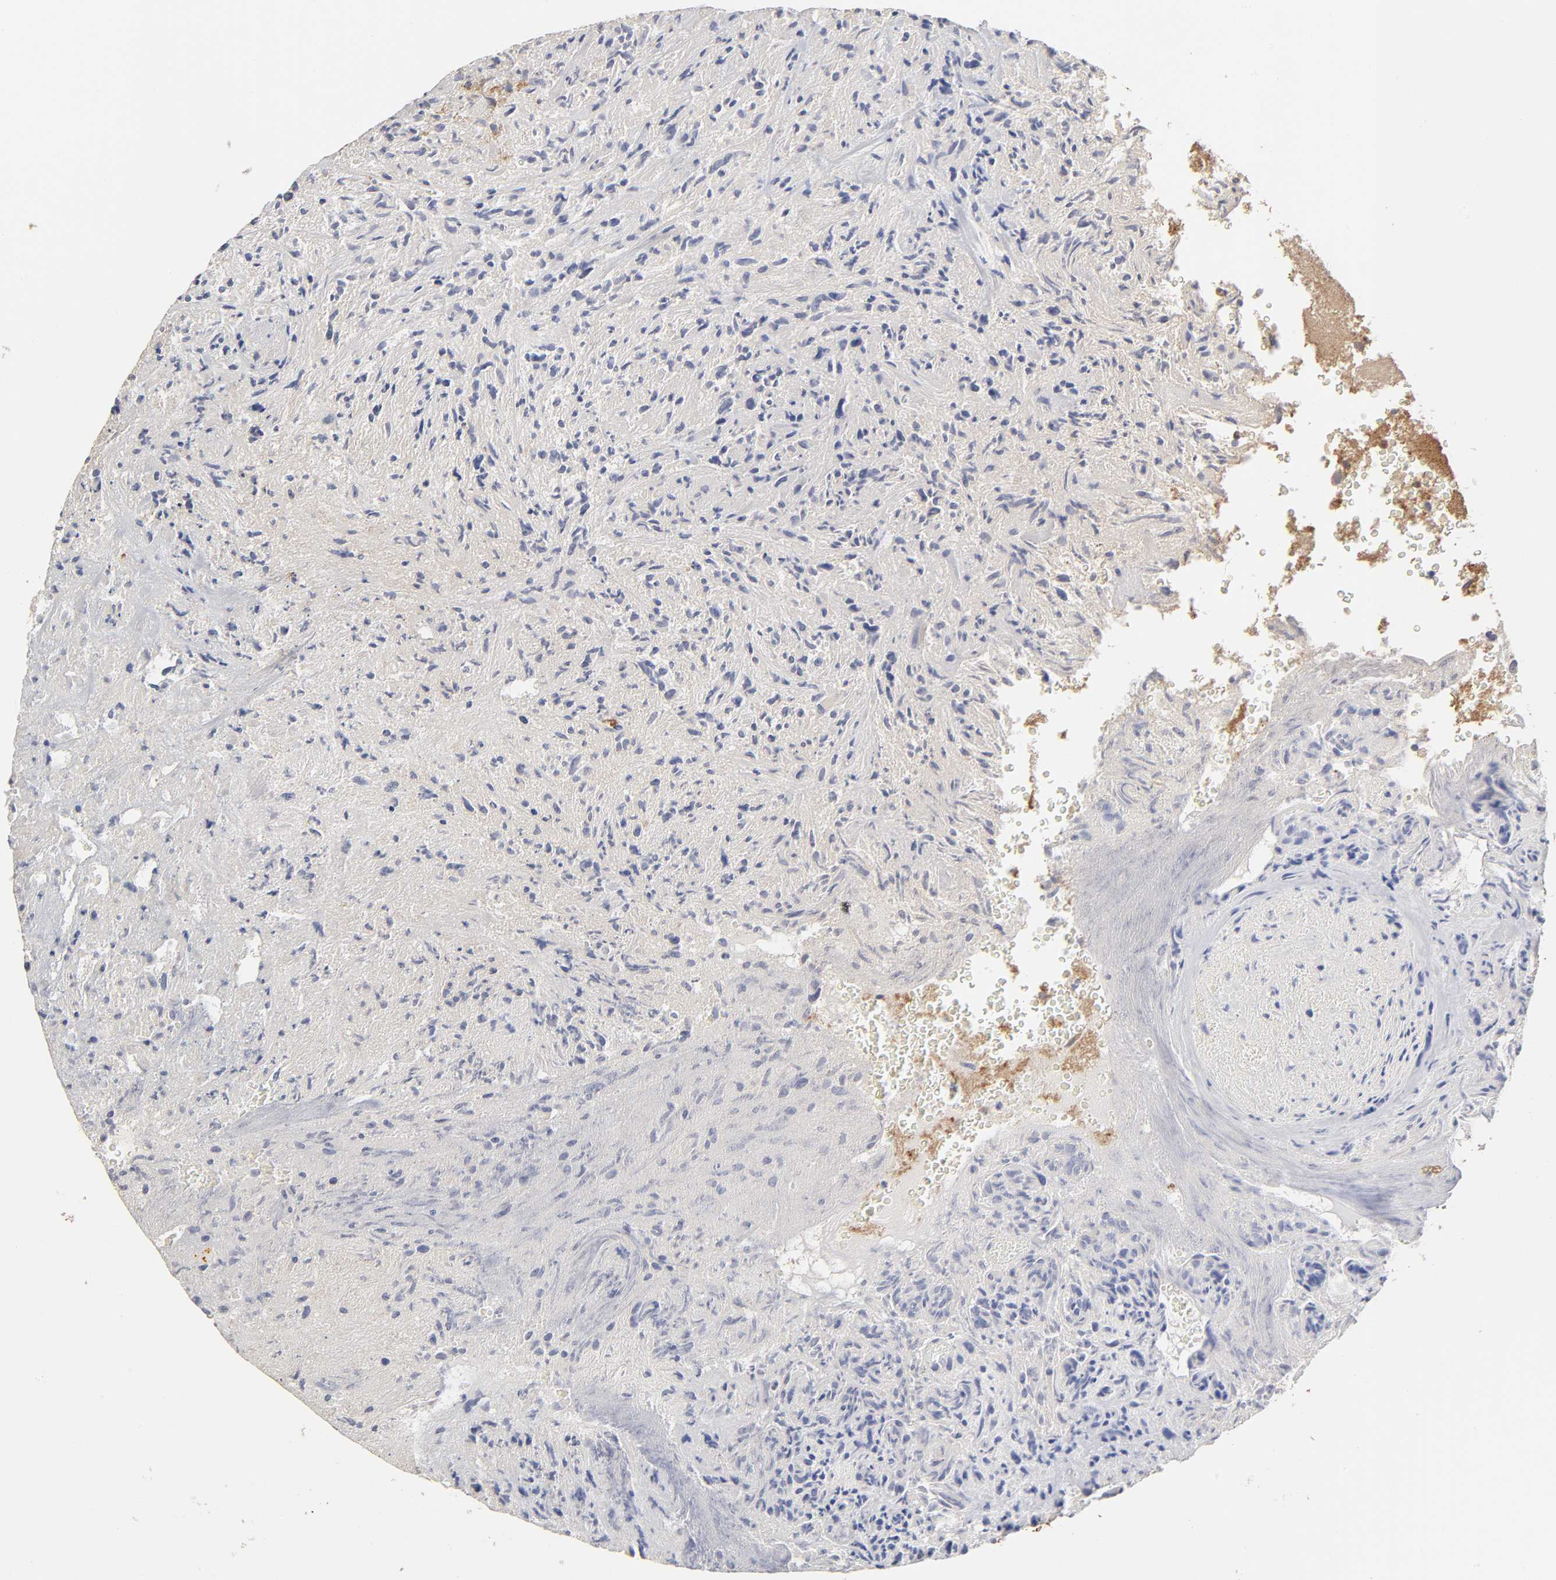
{"staining": {"intensity": "negative", "quantity": "none", "location": "none"}, "tissue": "glioma", "cell_type": "Tumor cells", "image_type": "cancer", "snomed": [{"axis": "morphology", "description": "Normal tissue, NOS"}, {"axis": "morphology", "description": "Glioma, malignant, High grade"}, {"axis": "topography", "description": "Cerebral cortex"}], "caption": "This is an immunohistochemistry histopathology image of human glioma. There is no expression in tumor cells.", "gene": "MAPK1", "patient": {"sex": "male", "age": 75}}